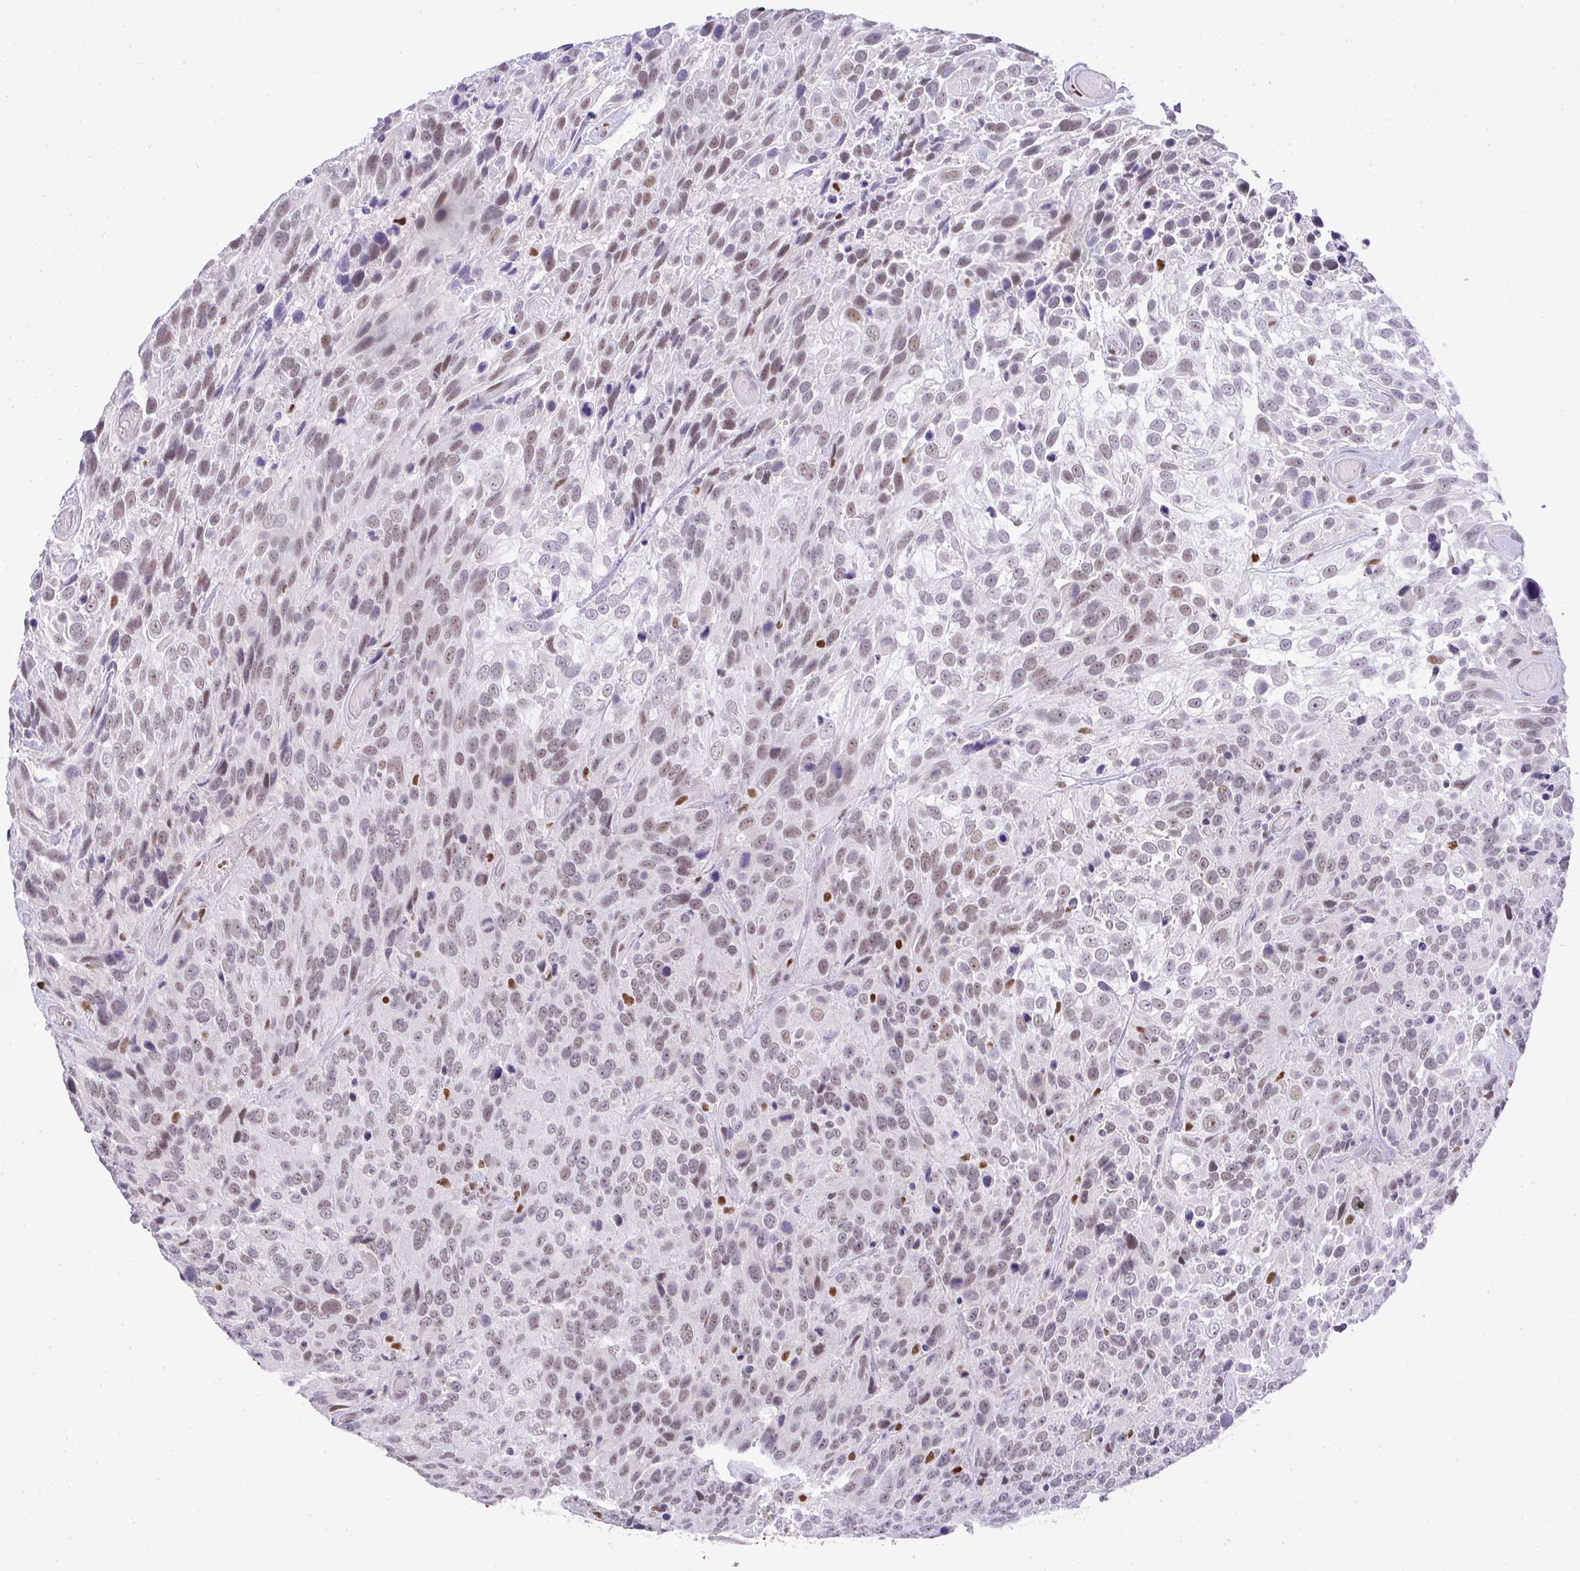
{"staining": {"intensity": "strong", "quantity": "<25%", "location": "nuclear"}, "tissue": "urothelial cancer", "cell_type": "Tumor cells", "image_type": "cancer", "snomed": [{"axis": "morphology", "description": "Urothelial carcinoma, High grade"}, {"axis": "topography", "description": "Urinary bladder"}], "caption": "Immunohistochemical staining of urothelial carcinoma (high-grade) reveals medium levels of strong nuclear positivity in approximately <25% of tumor cells.", "gene": "BBX", "patient": {"sex": "female", "age": 70}}